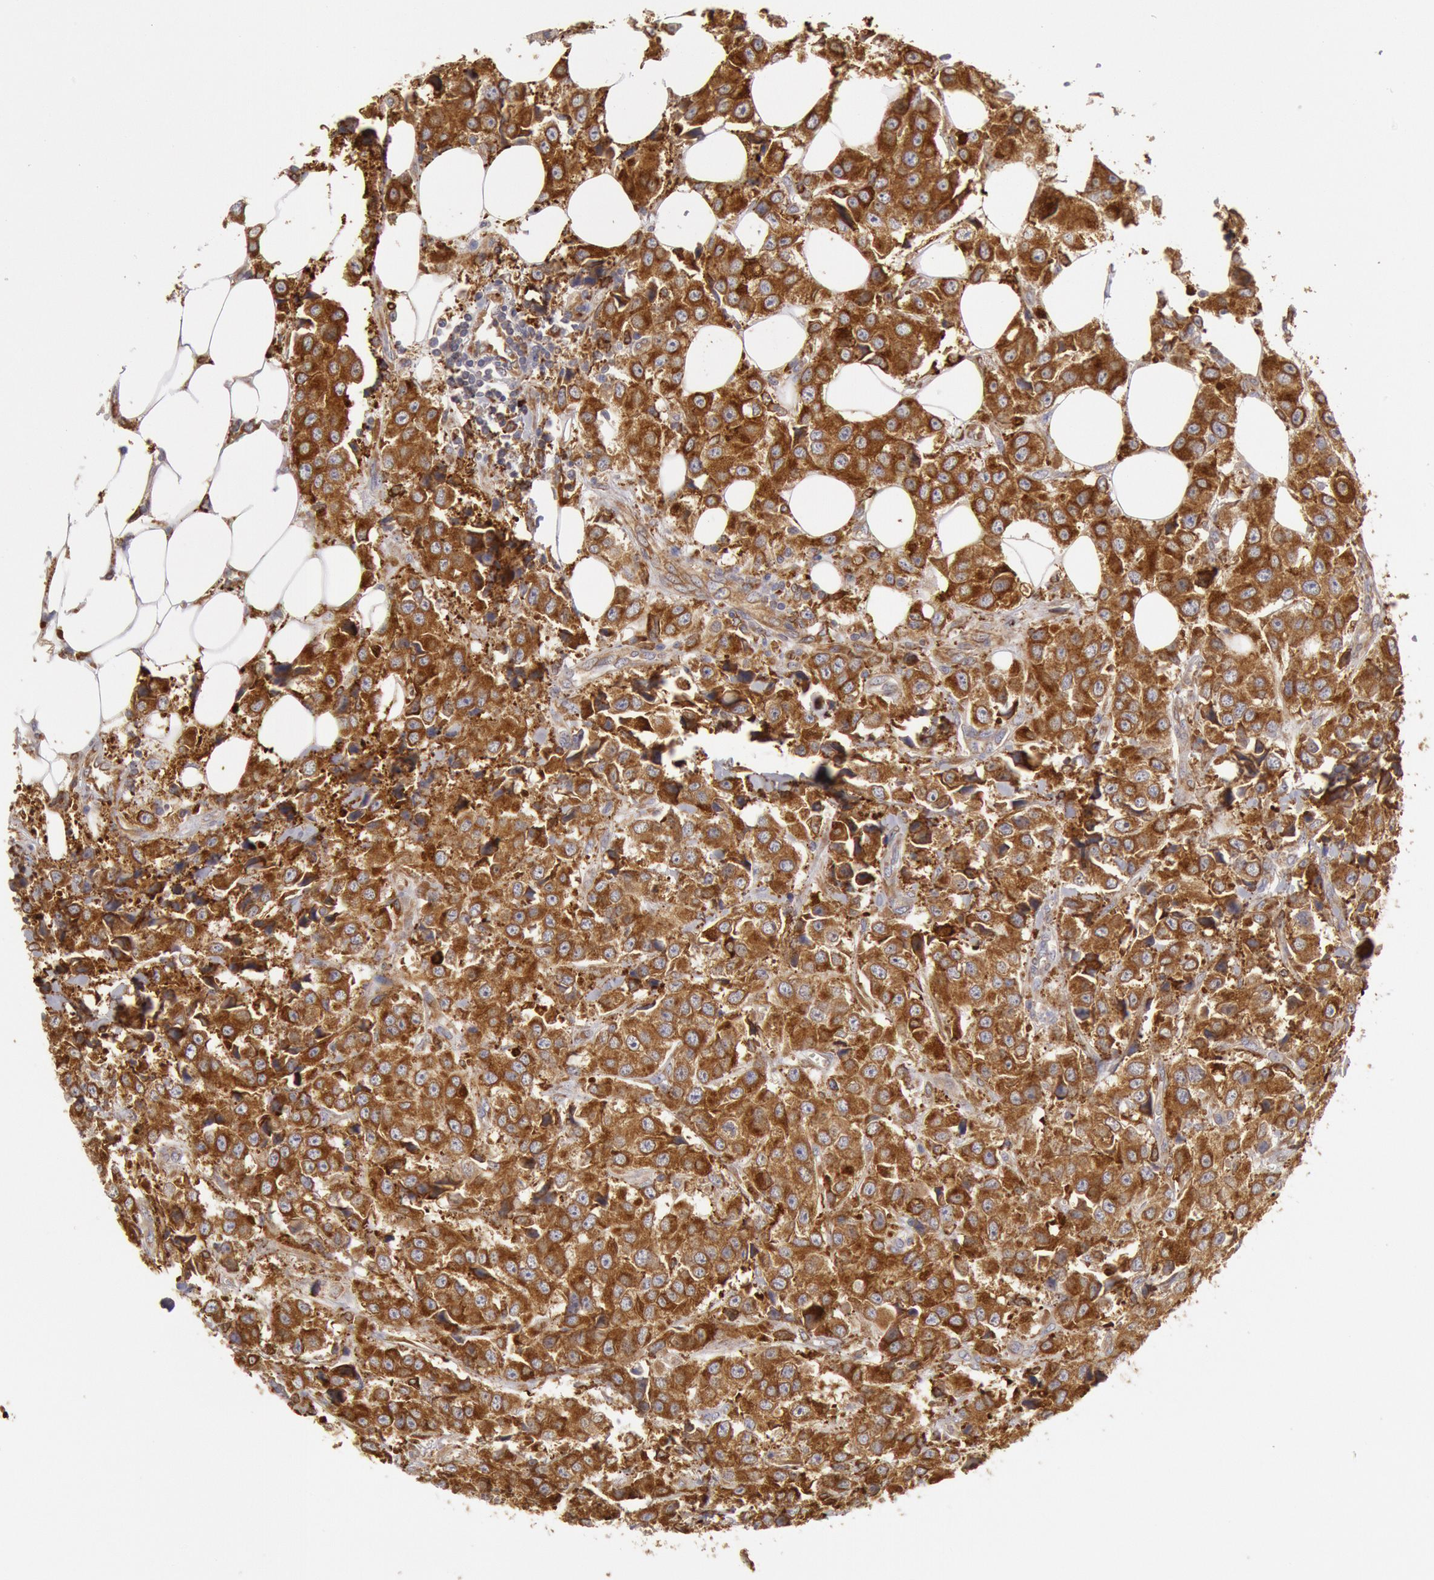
{"staining": {"intensity": "moderate", "quantity": ">75%", "location": "cytoplasmic/membranous"}, "tissue": "breast cancer", "cell_type": "Tumor cells", "image_type": "cancer", "snomed": [{"axis": "morphology", "description": "Duct carcinoma"}, {"axis": "topography", "description": "Breast"}], "caption": "Breast cancer was stained to show a protein in brown. There is medium levels of moderate cytoplasmic/membranous expression in approximately >75% of tumor cells. (brown staining indicates protein expression, while blue staining denotes nuclei).", "gene": "ERP44", "patient": {"sex": "female", "age": 58}}